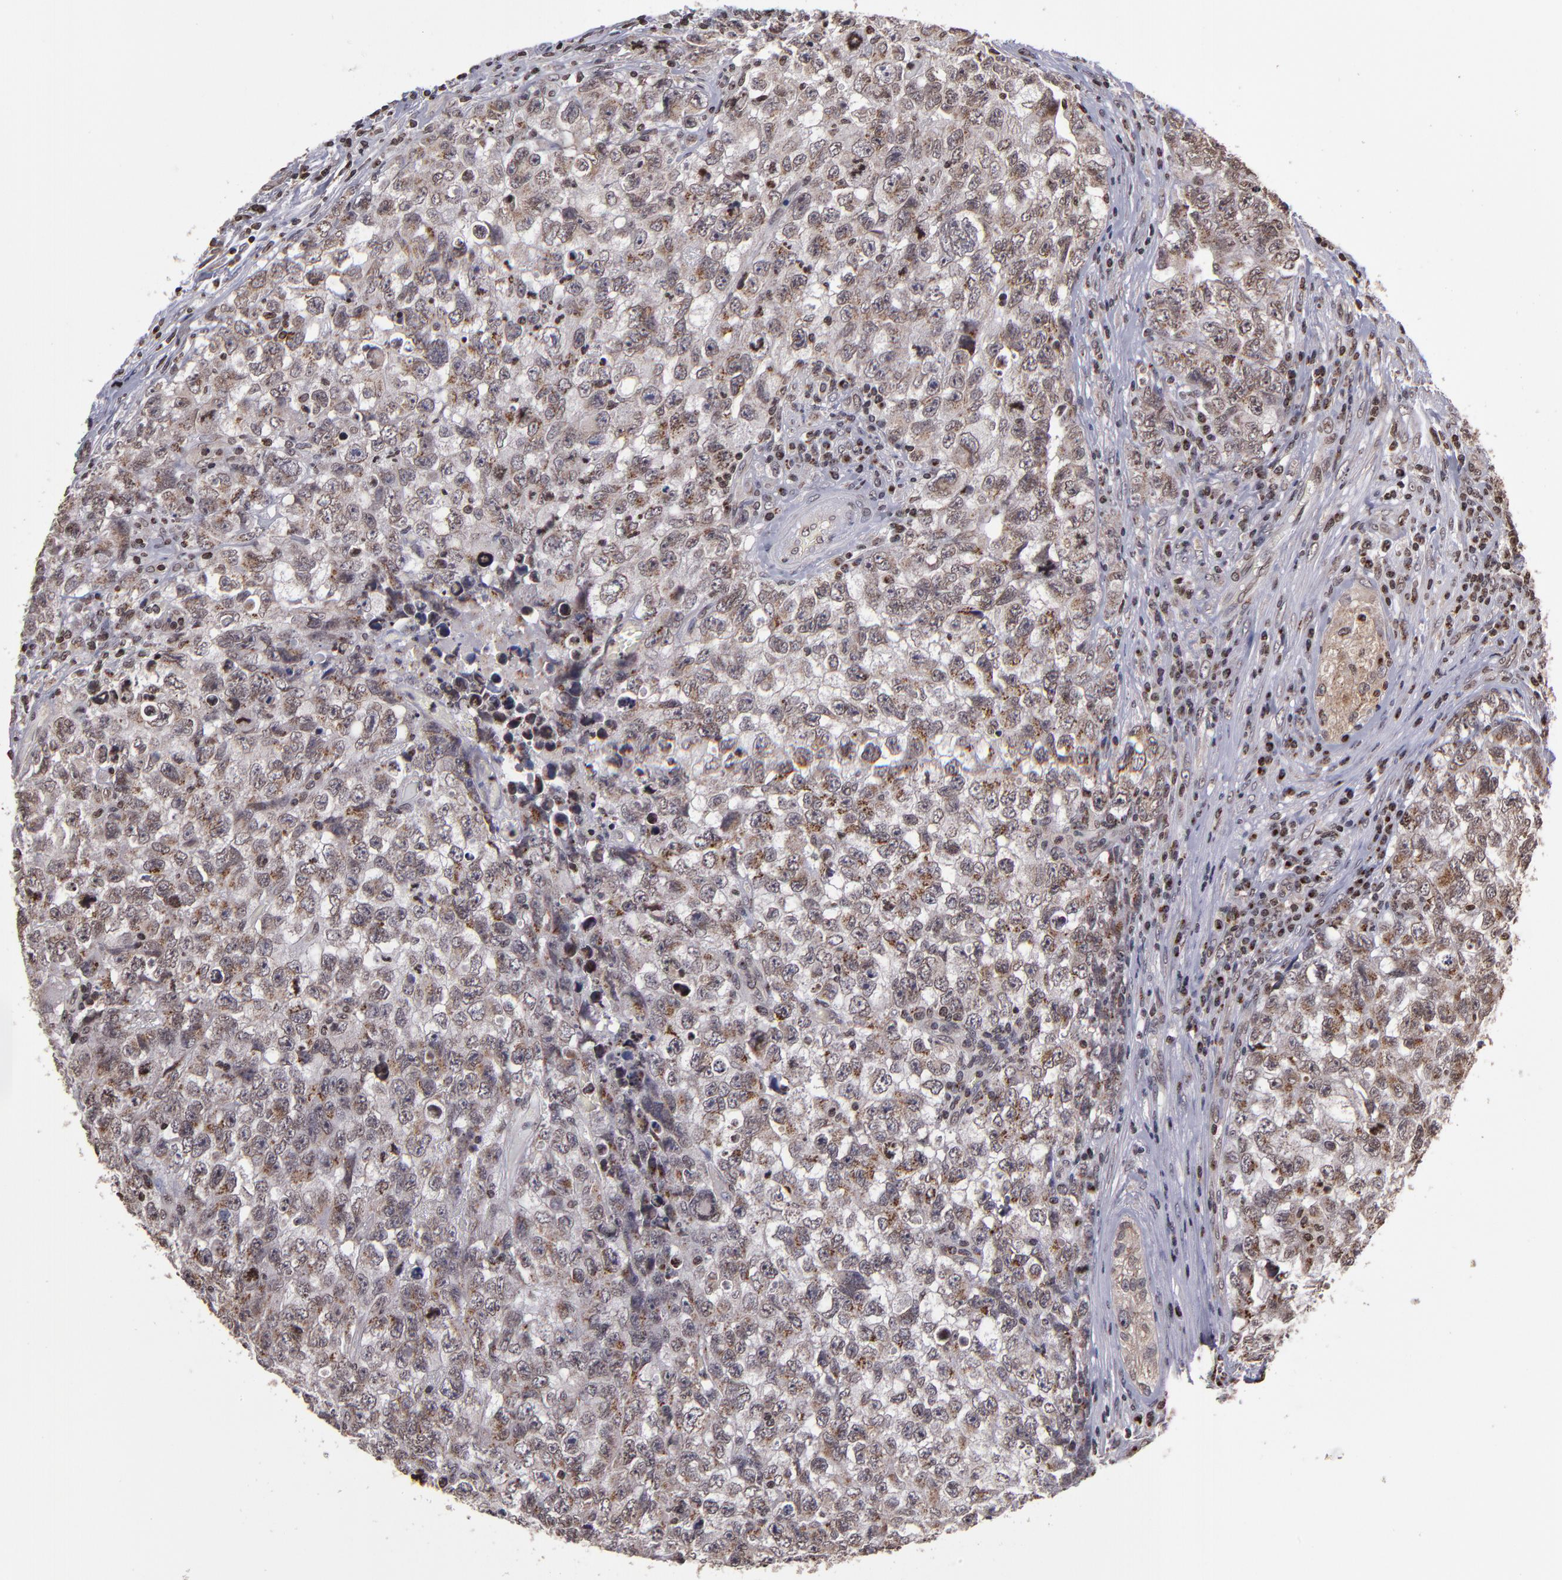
{"staining": {"intensity": "moderate", "quantity": ">75%", "location": "cytoplasmic/membranous,nuclear"}, "tissue": "testis cancer", "cell_type": "Tumor cells", "image_type": "cancer", "snomed": [{"axis": "morphology", "description": "Carcinoma, Embryonal, NOS"}, {"axis": "topography", "description": "Testis"}], "caption": "The micrograph demonstrates immunohistochemical staining of testis embryonal carcinoma. There is moderate cytoplasmic/membranous and nuclear expression is present in approximately >75% of tumor cells.", "gene": "CSDC2", "patient": {"sex": "male", "age": 31}}